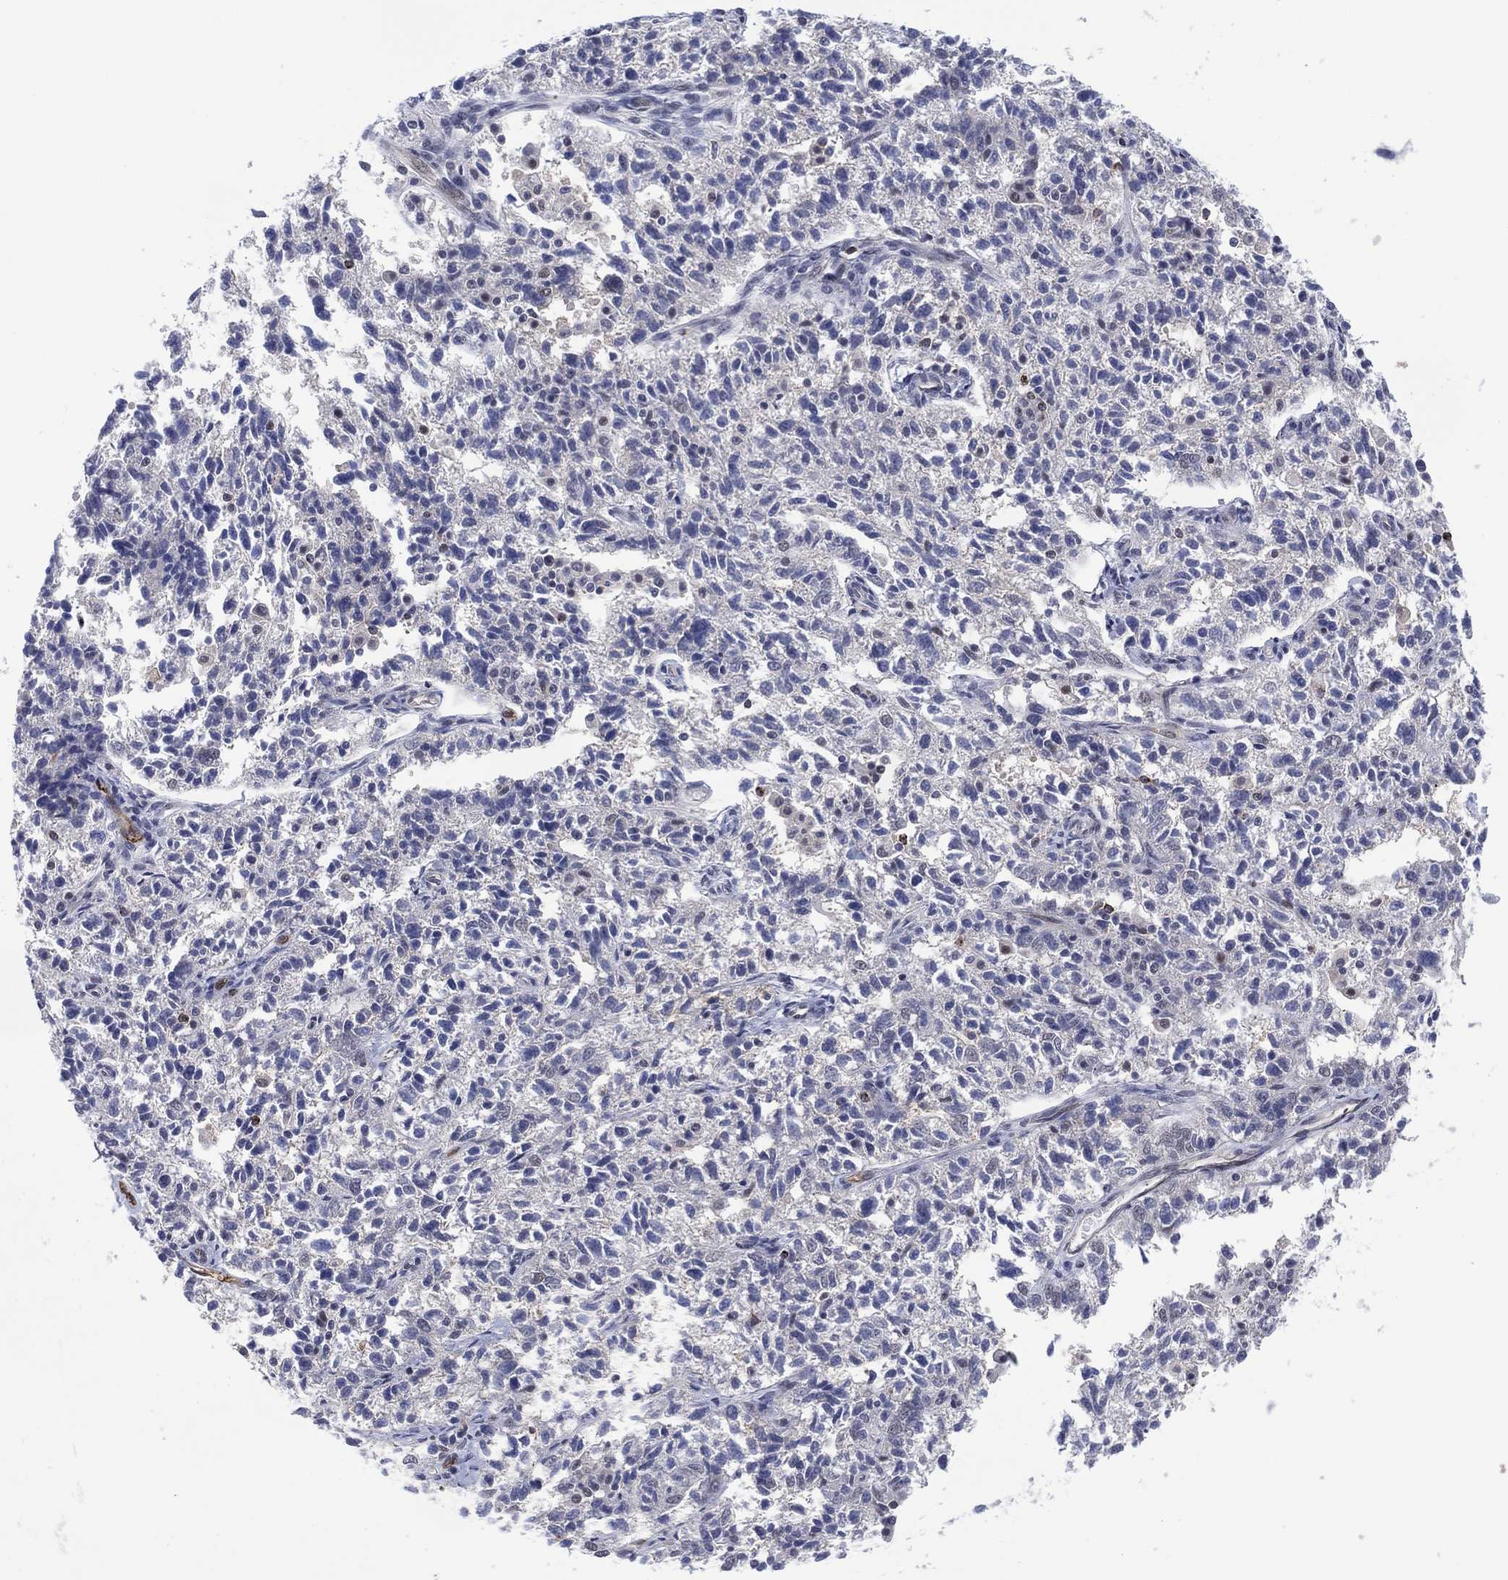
{"staining": {"intensity": "negative", "quantity": "none", "location": "none"}, "tissue": "ovarian cancer", "cell_type": "Tumor cells", "image_type": "cancer", "snomed": [{"axis": "morphology", "description": "Cystadenocarcinoma, serous, NOS"}, {"axis": "topography", "description": "Ovary"}], "caption": "Serous cystadenocarcinoma (ovarian) was stained to show a protein in brown. There is no significant expression in tumor cells.", "gene": "DPP4", "patient": {"sex": "female", "age": 71}}